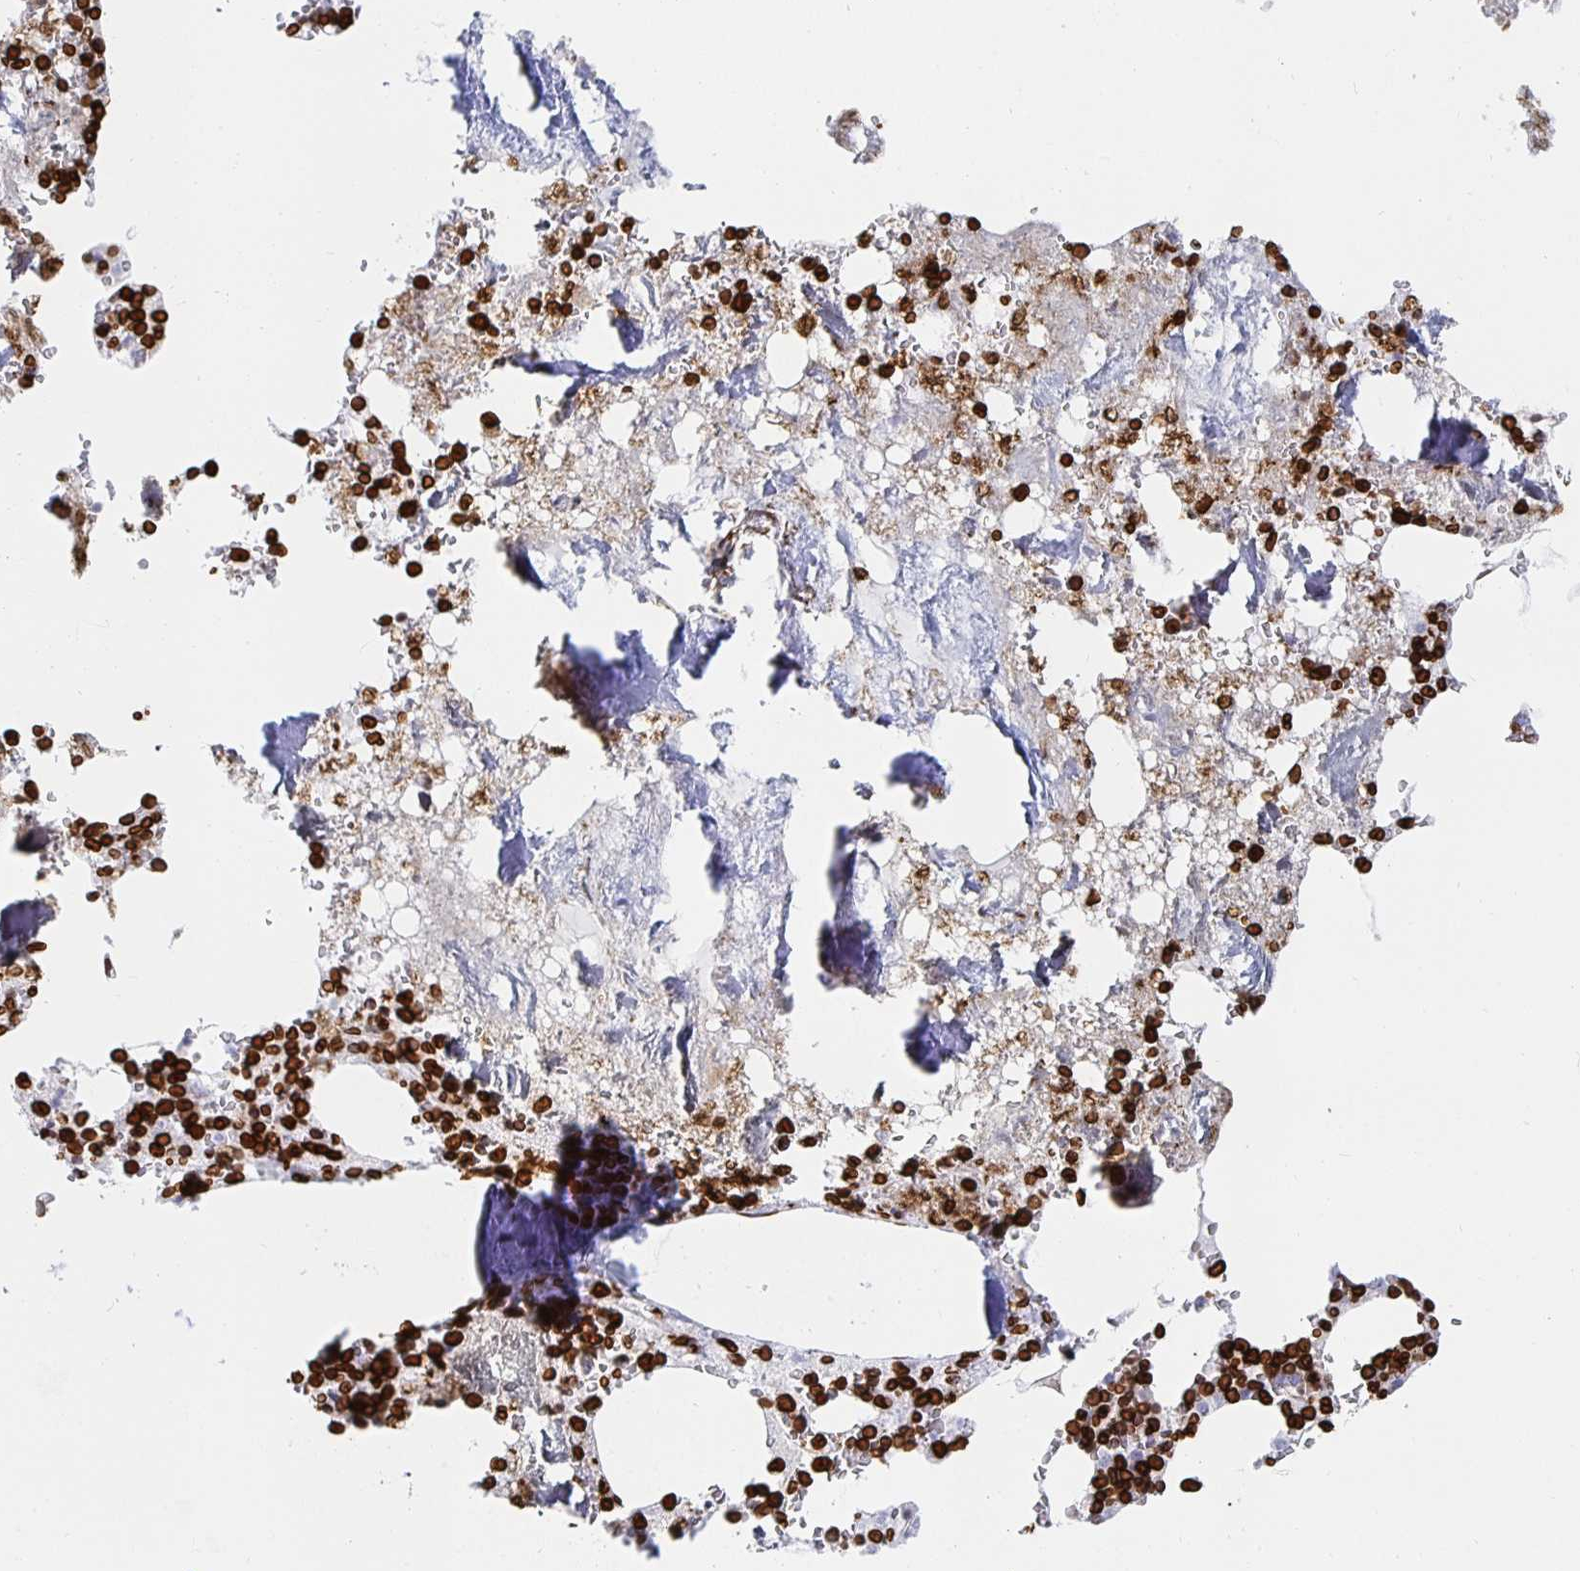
{"staining": {"intensity": "strong", "quantity": ">75%", "location": "cytoplasmic/membranous,nuclear"}, "tissue": "bone marrow", "cell_type": "Hematopoietic cells", "image_type": "normal", "snomed": [{"axis": "morphology", "description": "Normal tissue, NOS"}, {"axis": "topography", "description": "Bone marrow"}], "caption": "Protein expression analysis of unremarkable bone marrow shows strong cytoplasmic/membranous,nuclear positivity in about >75% of hematopoietic cells. (Stains: DAB (3,3'-diaminobenzidine) in brown, nuclei in blue, Microscopy: brightfield microscopy at high magnification).", "gene": "LMNB1", "patient": {"sex": "female", "age": 42}}